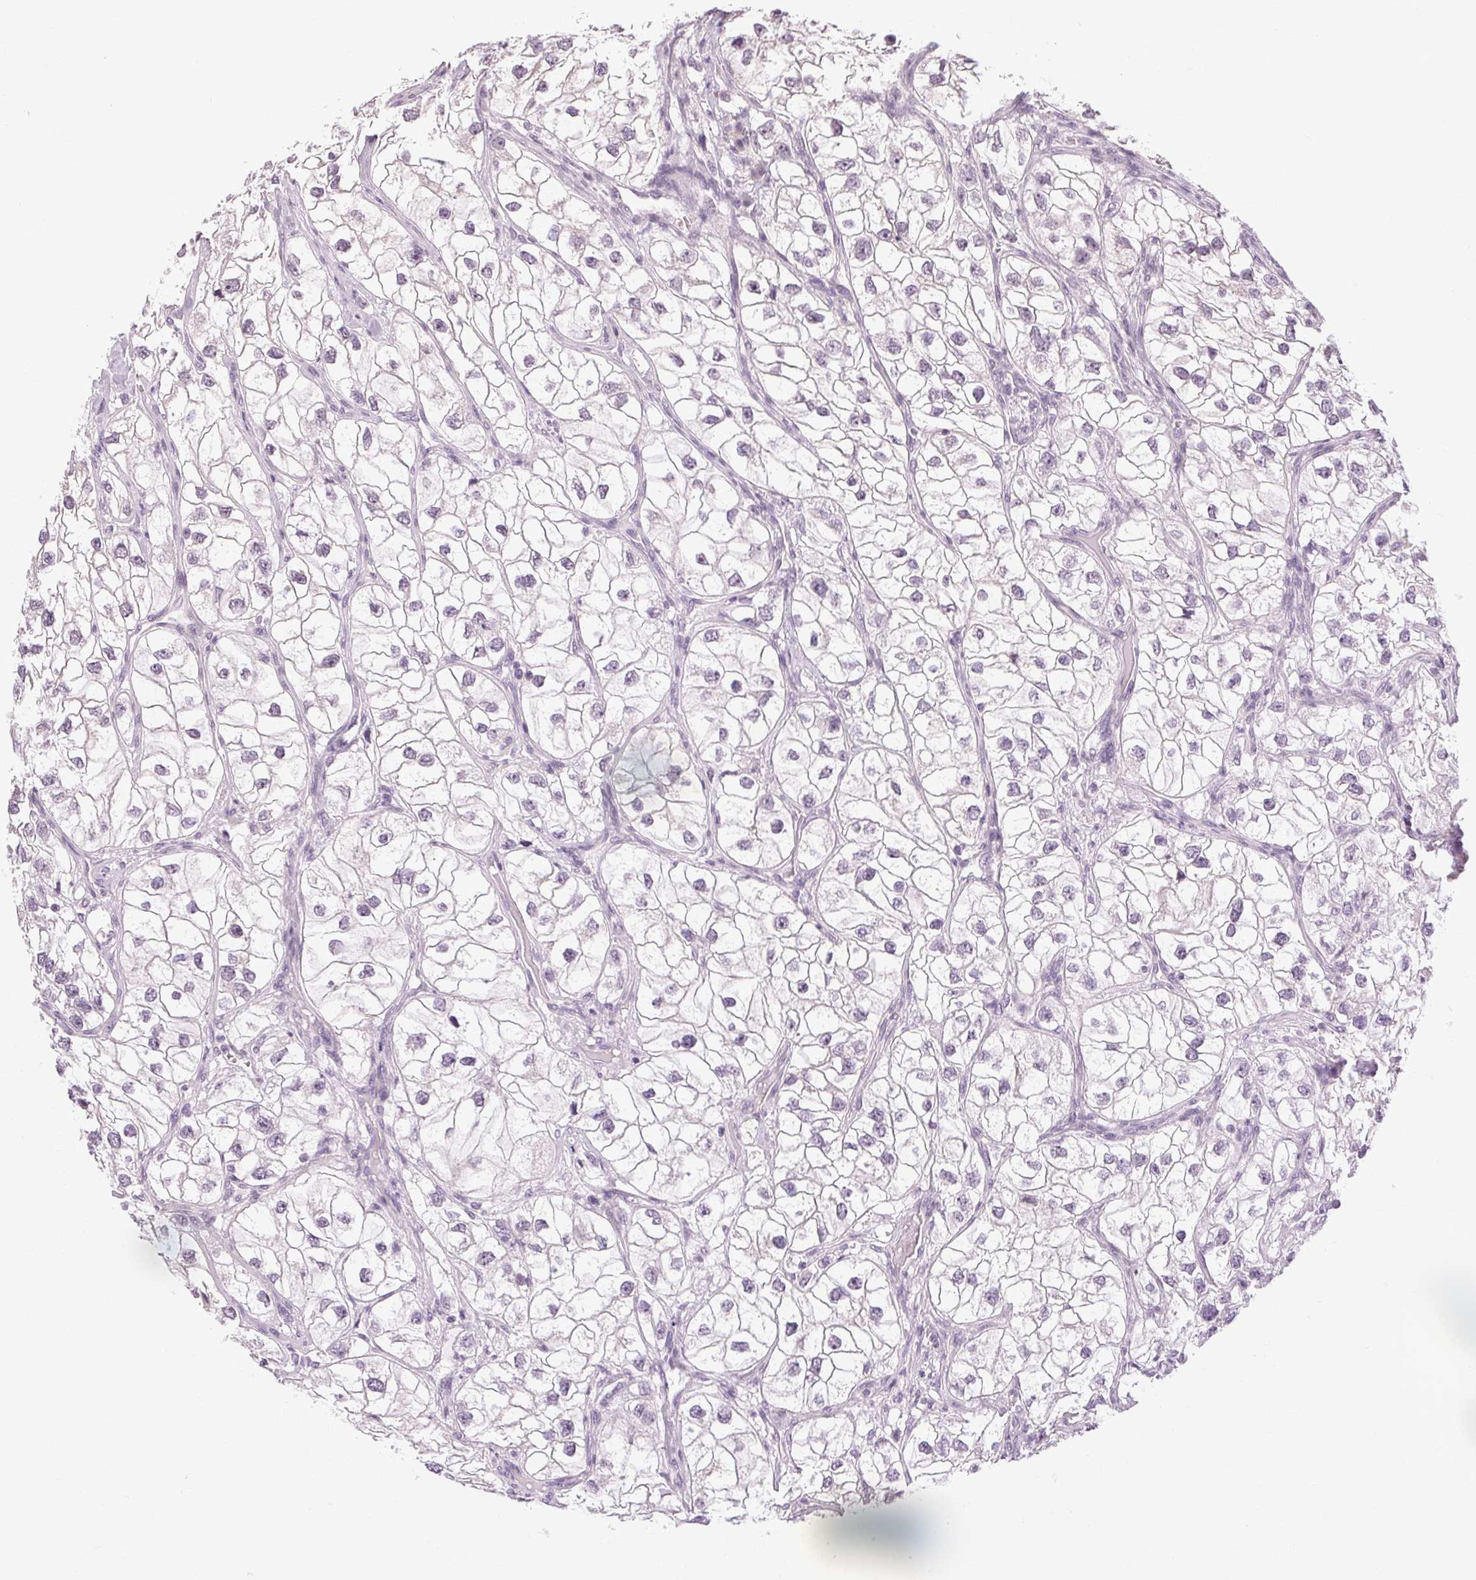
{"staining": {"intensity": "negative", "quantity": "none", "location": "none"}, "tissue": "renal cancer", "cell_type": "Tumor cells", "image_type": "cancer", "snomed": [{"axis": "morphology", "description": "Adenocarcinoma, NOS"}, {"axis": "topography", "description": "Kidney"}], "caption": "Tumor cells are negative for protein expression in human renal cancer. (DAB (3,3'-diaminobenzidine) IHC with hematoxylin counter stain).", "gene": "KLHL40", "patient": {"sex": "male", "age": 59}}